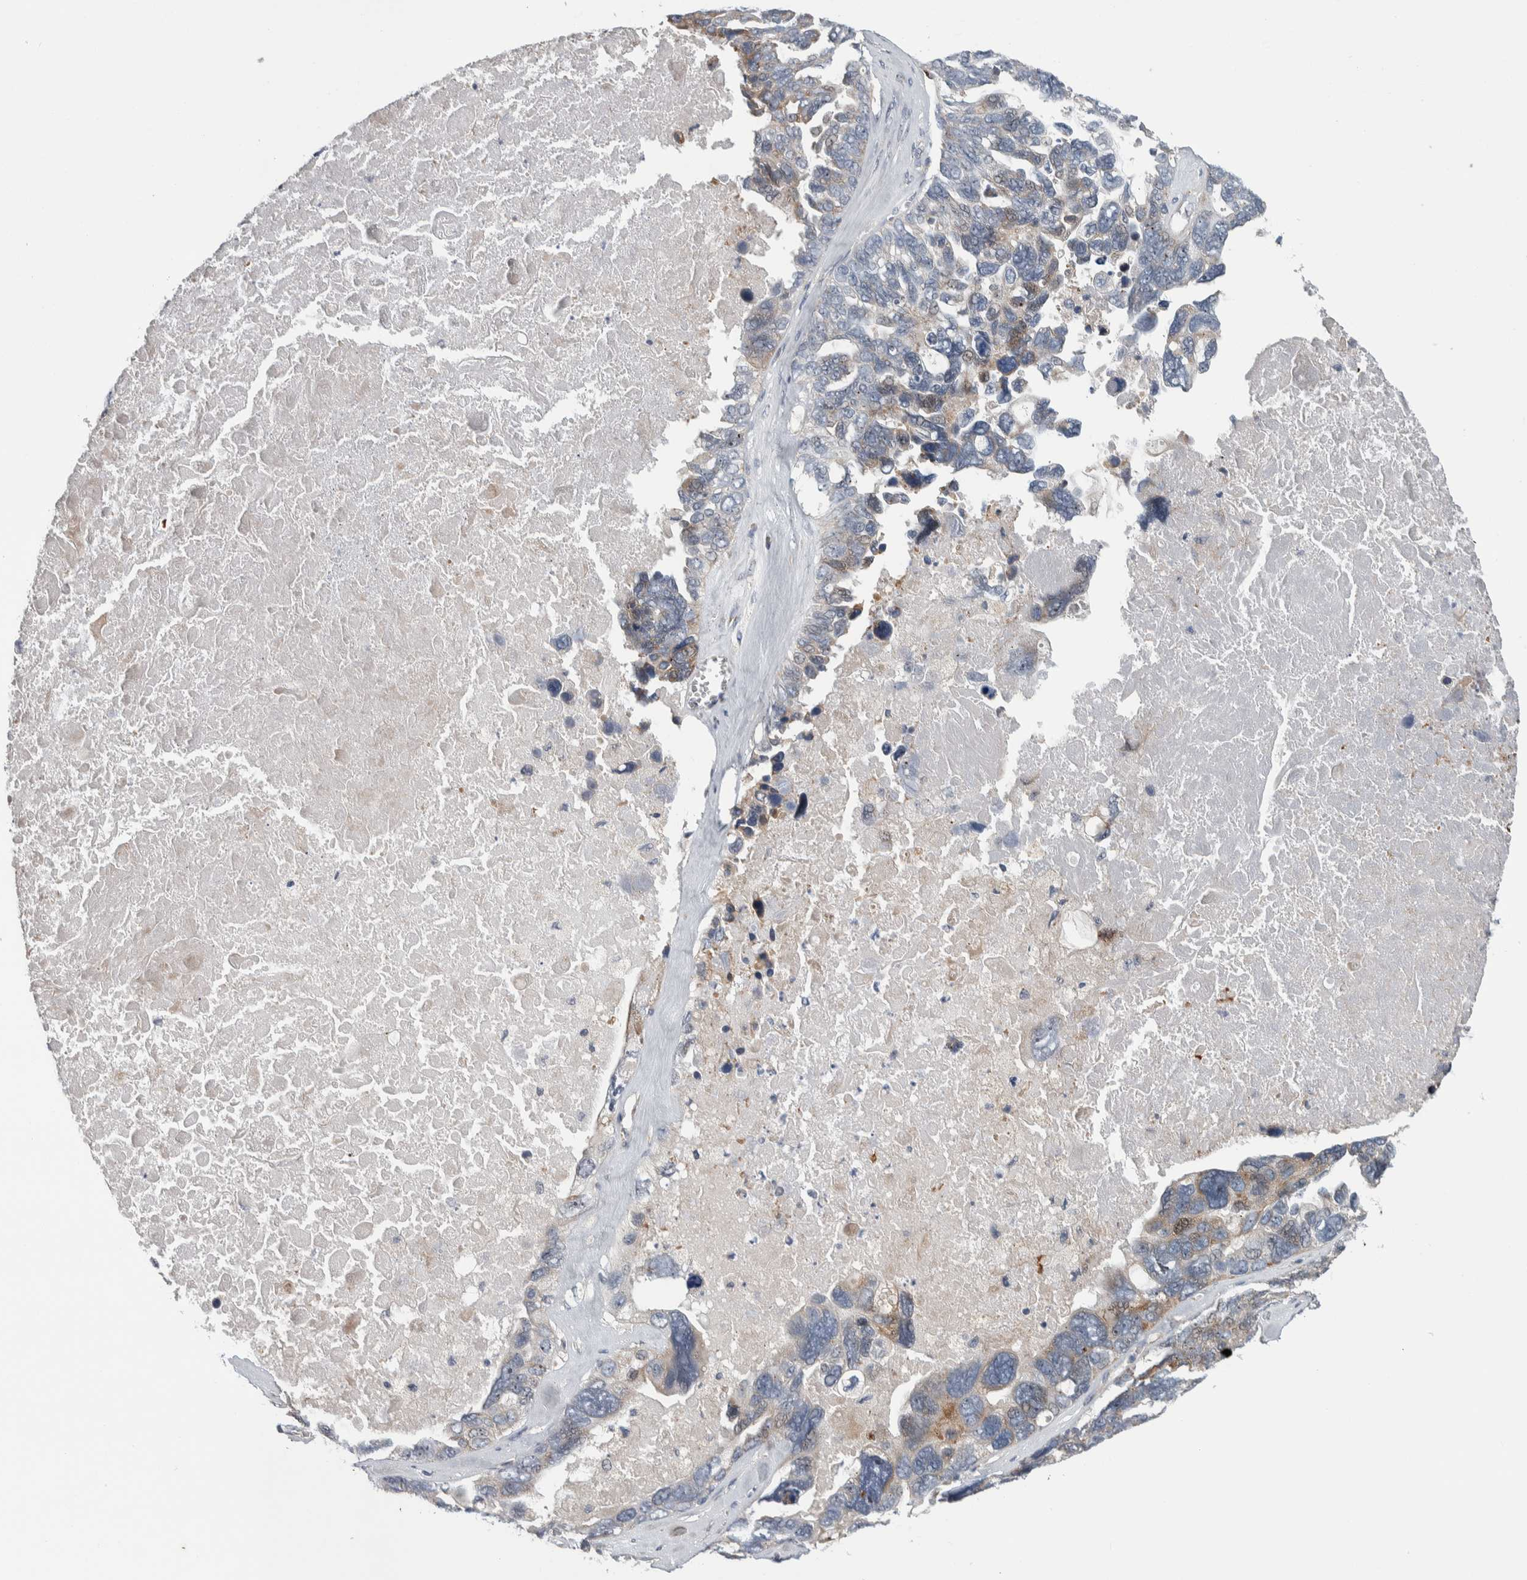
{"staining": {"intensity": "weak", "quantity": "<25%", "location": "cytoplasmic/membranous"}, "tissue": "ovarian cancer", "cell_type": "Tumor cells", "image_type": "cancer", "snomed": [{"axis": "morphology", "description": "Cystadenocarcinoma, serous, NOS"}, {"axis": "topography", "description": "Ovary"}], "caption": "A micrograph of human ovarian cancer is negative for staining in tumor cells. (DAB (3,3'-diaminobenzidine) immunohistochemistry (IHC) visualized using brightfield microscopy, high magnification).", "gene": "PRRG4", "patient": {"sex": "female", "age": 79}}